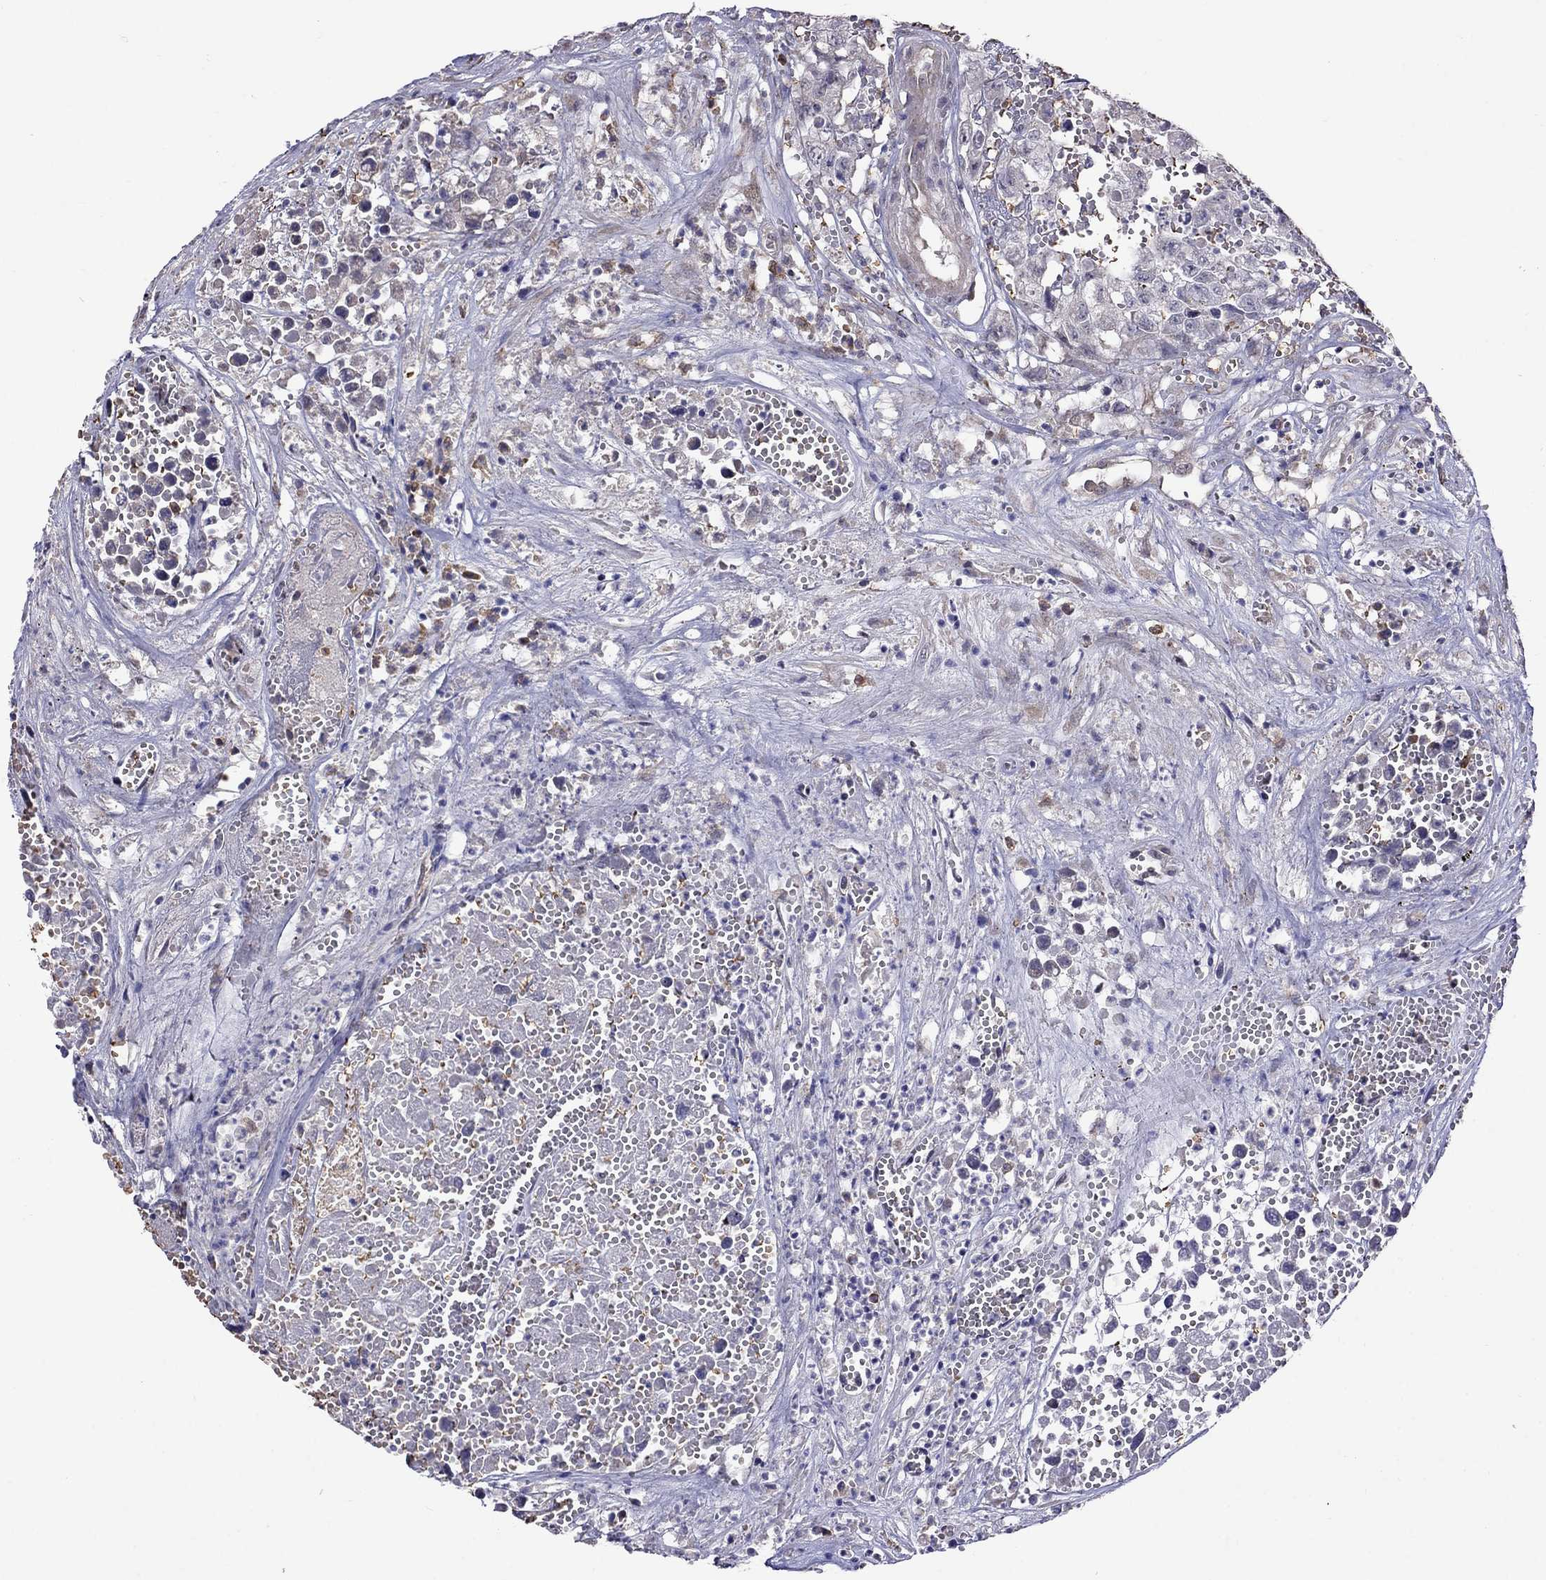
{"staining": {"intensity": "negative", "quantity": "none", "location": "none"}, "tissue": "testis cancer", "cell_type": "Tumor cells", "image_type": "cancer", "snomed": [{"axis": "morphology", "description": "Seminoma, NOS"}, {"axis": "morphology", "description": "Carcinoma, Embryonal, NOS"}, {"axis": "topography", "description": "Testis"}], "caption": "There is no significant positivity in tumor cells of testis cancer. The staining is performed using DAB (3,3'-diaminobenzidine) brown chromogen with nuclei counter-stained in using hematoxylin.", "gene": "ADAM28", "patient": {"sex": "male", "age": 22}}